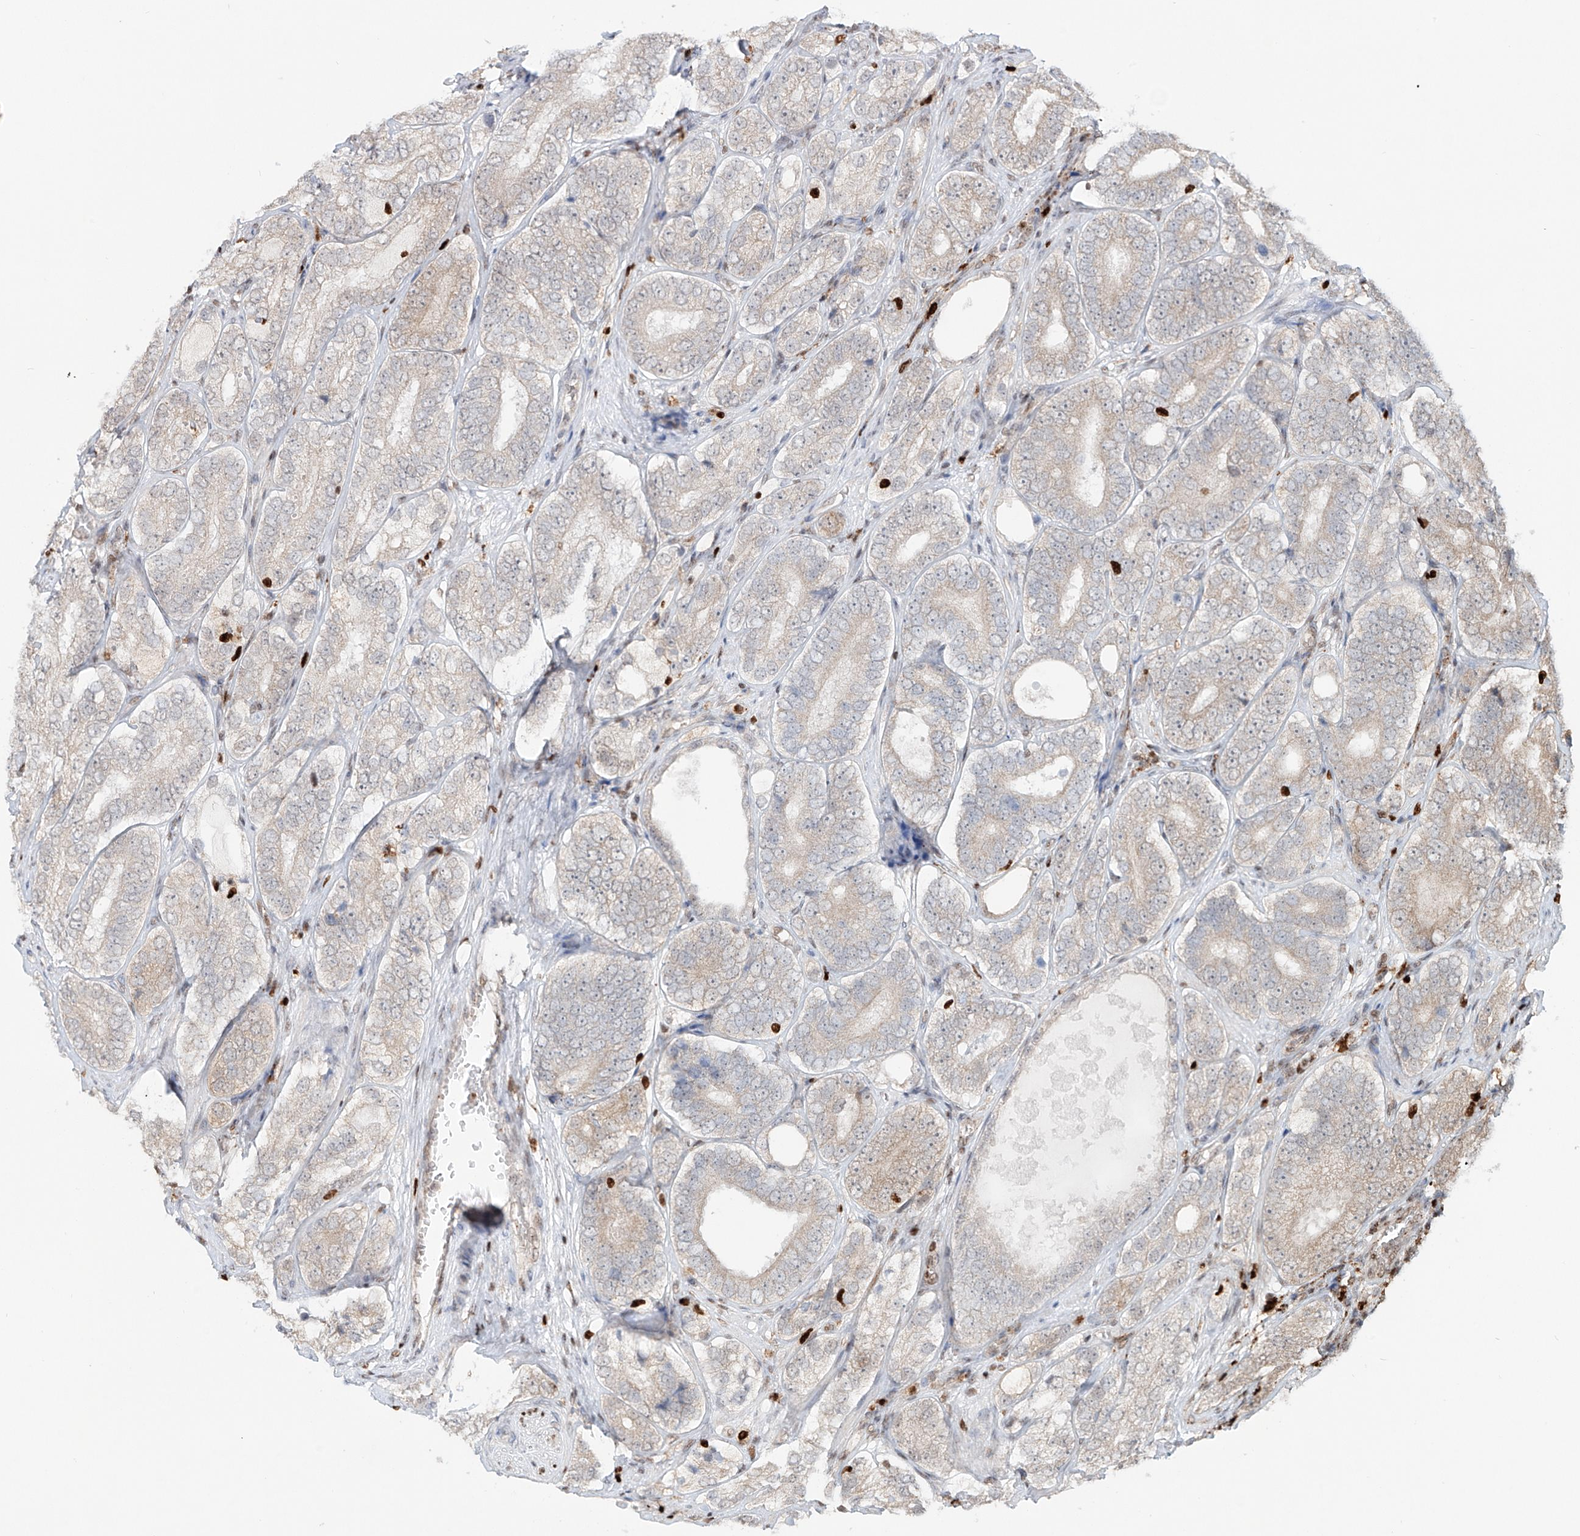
{"staining": {"intensity": "weak", "quantity": "<25%", "location": "cytoplasmic/membranous"}, "tissue": "prostate cancer", "cell_type": "Tumor cells", "image_type": "cancer", "snomed": [{"axis": "morphology", "description": "Adenocarcinoma, High grade"}, {"axis": "topography", "description": "Prostate"}], "caption": "High power microscopy histopathology image of an IHC image of high-grade adenocarcinoma (prostate), revealing no significant staining in tumor cells.", "gene": "DZIP1L", "patient": {"sex": "male", "age": 56}}